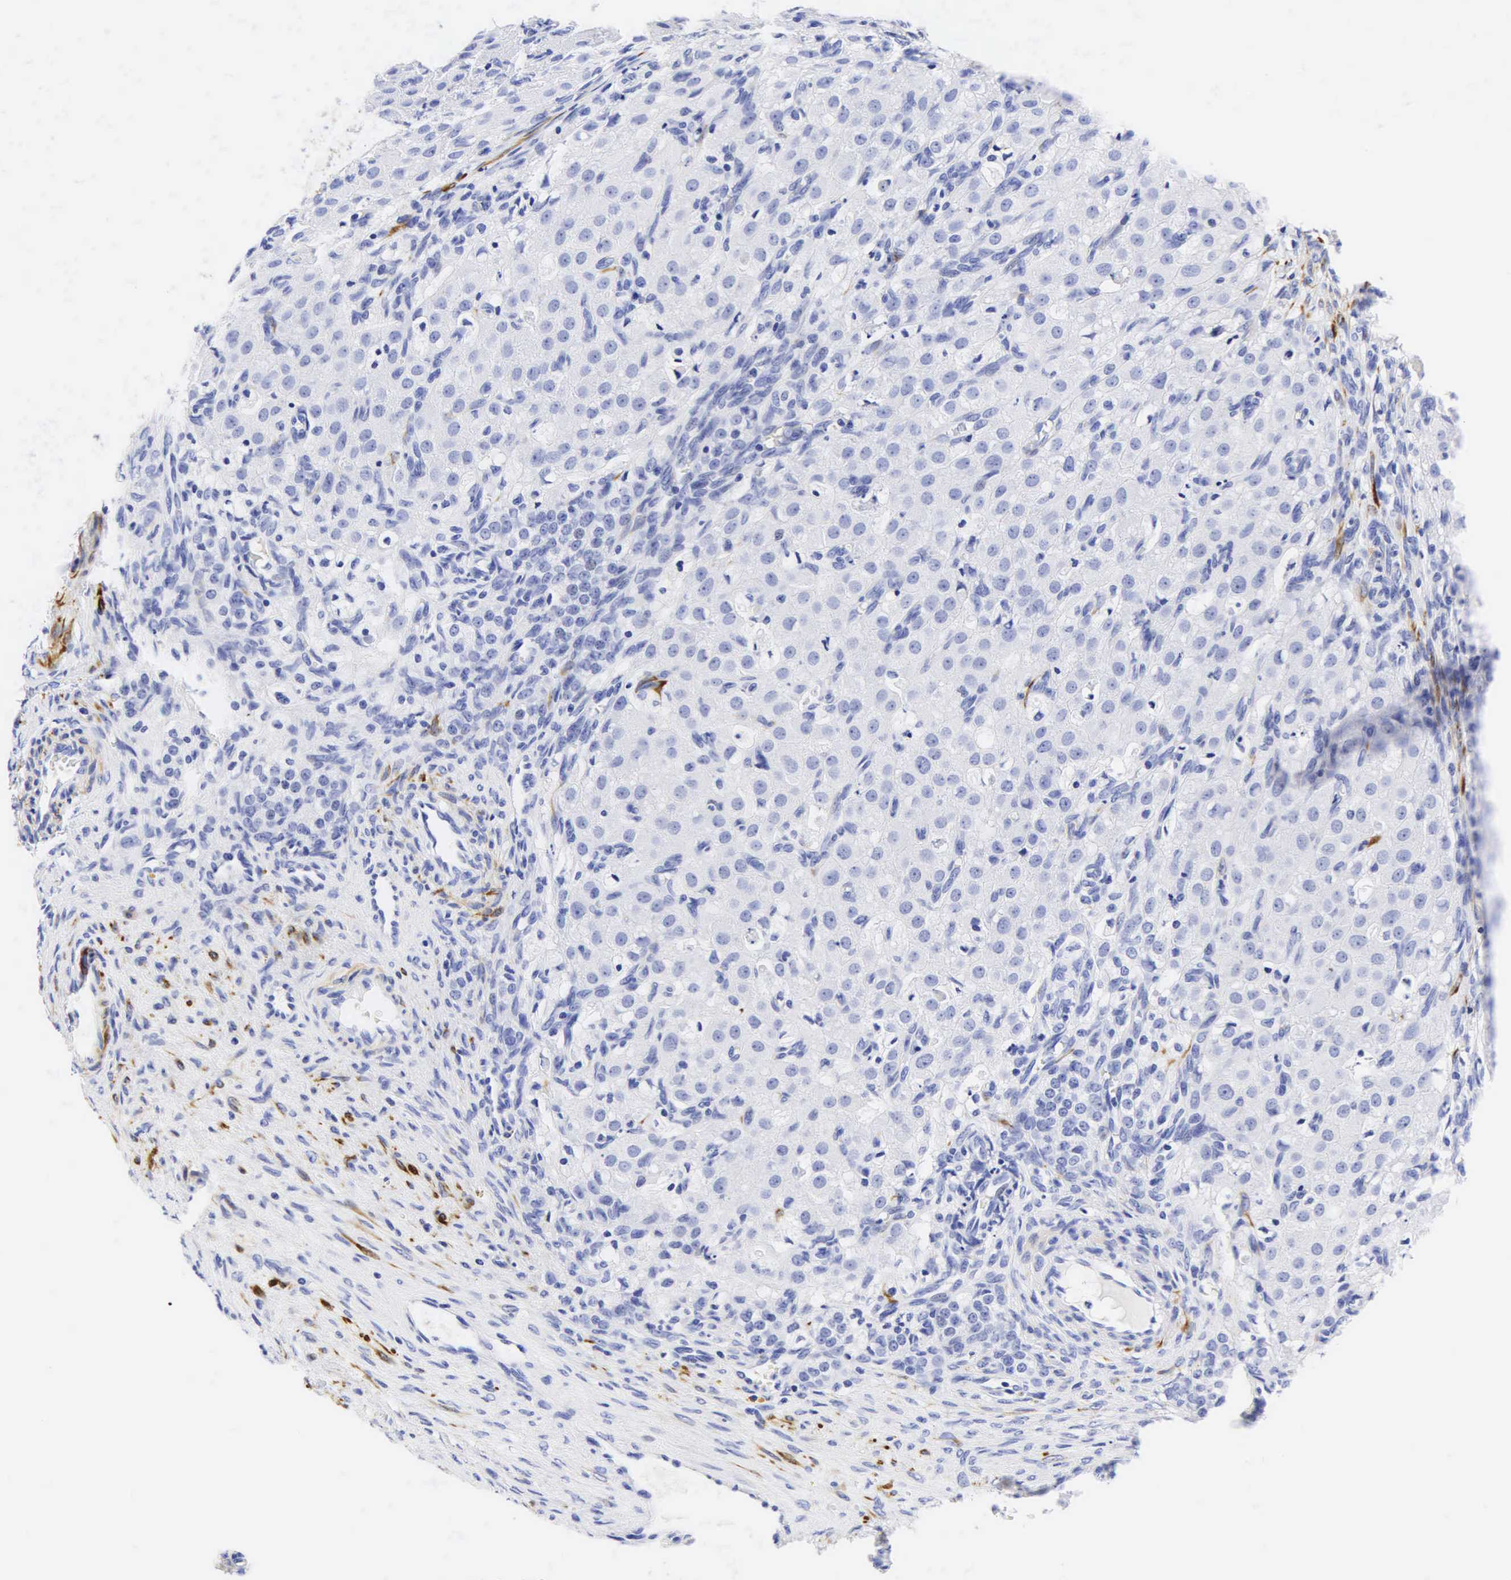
{"staining": {"intensity": "moderate", "quantity": "<25%", "location": "cytoplasmic/membranous"}, "tissue": "ovary", "cell_type": "Ovarian stroma cells", "image_type": "normal", "snomed": [{"axis": "morphology", "description": "Normal tissue, NOS"}, {"axis": "topography", "description": "Ovary"}], "caption": "A low amount of moderate cytoplasmic/membranous staining is appreciated in about <25% of ovarian stroma cells in unremarkable ovary.", "gene": "DES", "patient": {"sex": "female", "age": 32}}